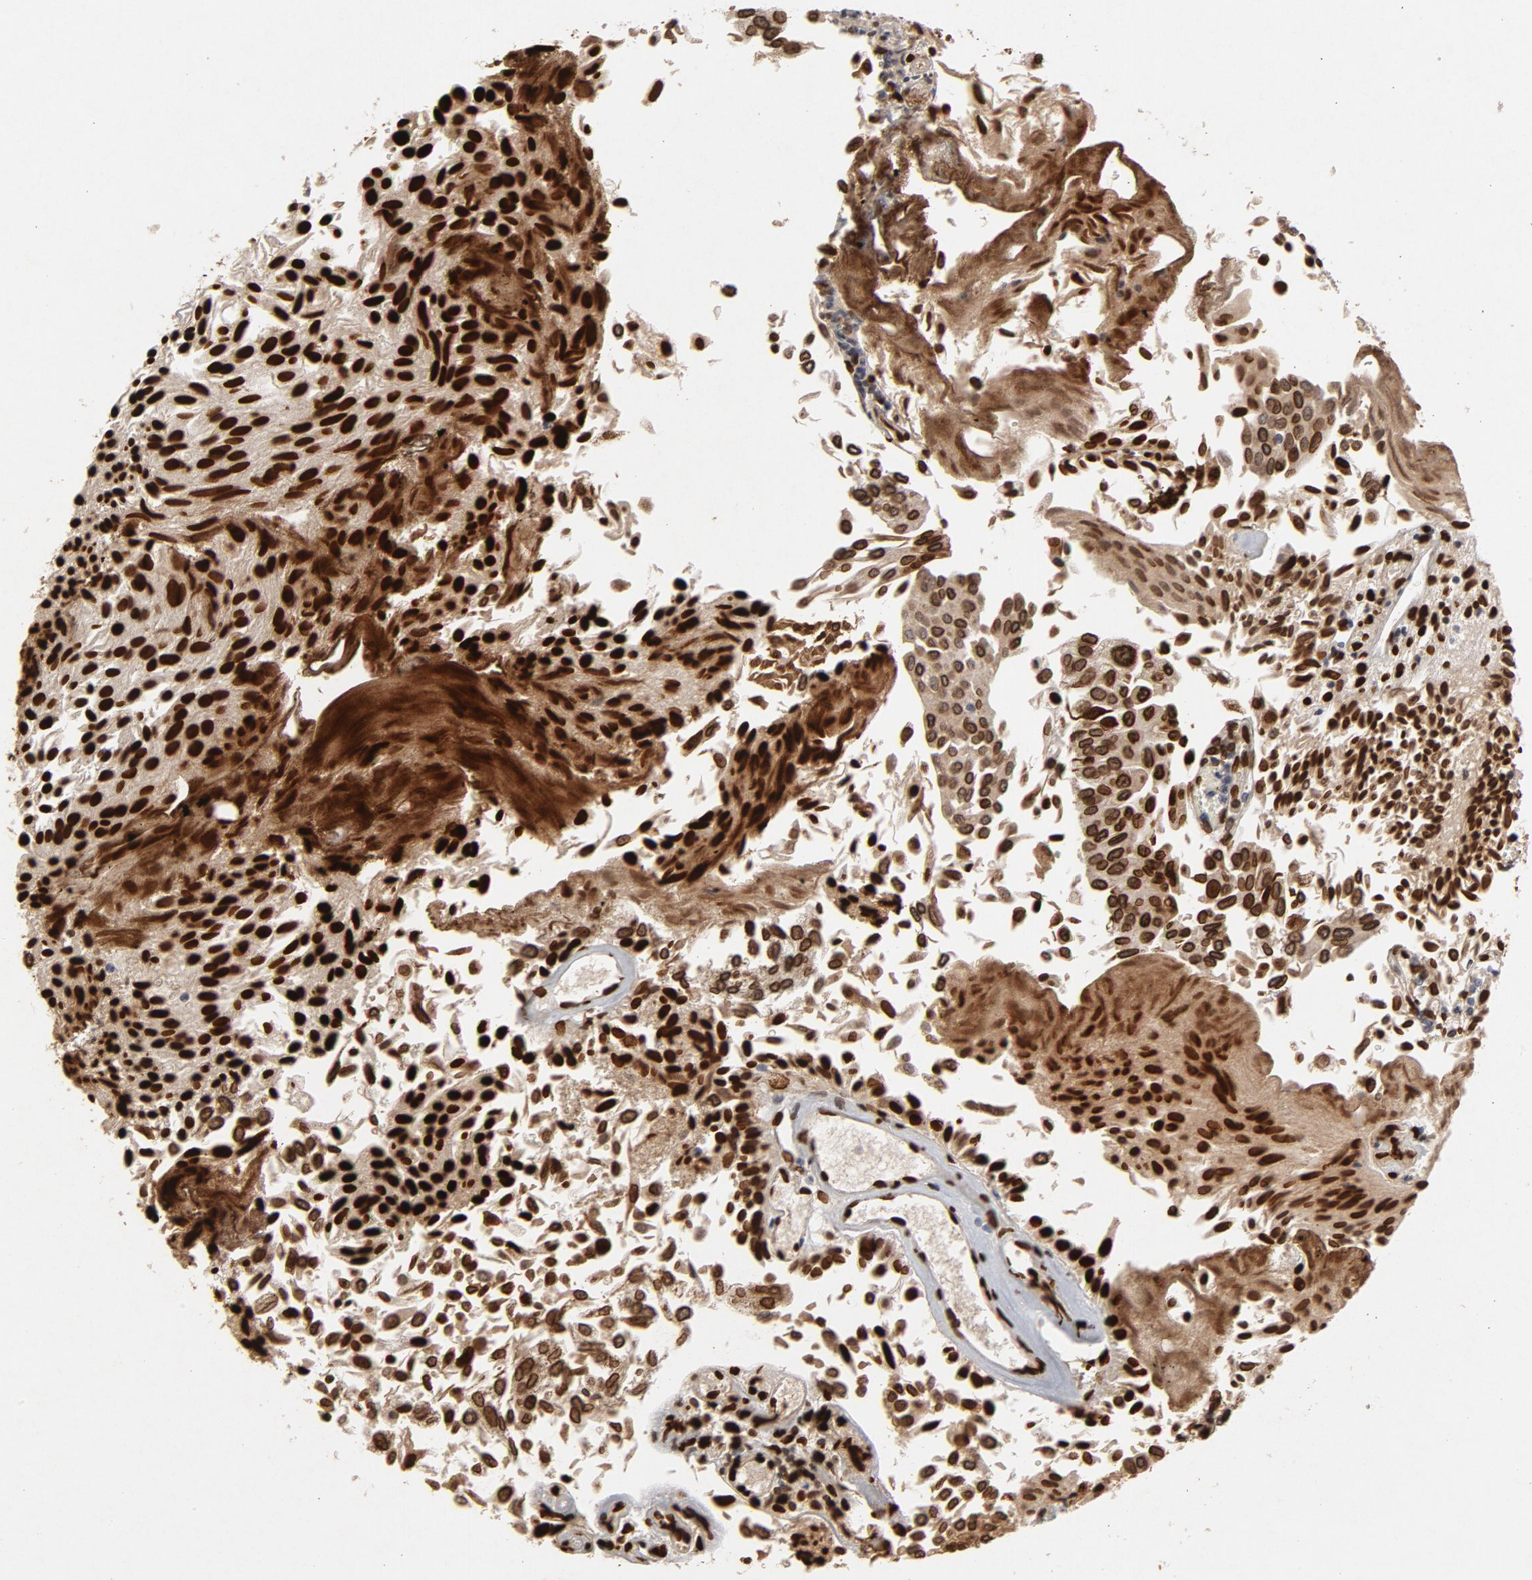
{"staining": {"intensity": "strong", "quantity": ">75%", "location": "cytoplasmic/membranous,nuclear"}, "tissue": "urothelial cancer", "cell_type": "Tumor cells", "image_type": "cancer", "snomed": [{"axis": "morphology", "description": "Urothelial carcinoma, Low grade"}, {"axis": "topography", "description": "Urinary bladder"}], "caption": "Immunohistochemistry (IHC) (DAB) staining of human urothelial cancer shows strong cytoplasmic/membranous and nuclear protein positivity in about >75% of tumor cells.", "gene": "LMNA", "patient": {"sex": "male", "age": 86}}